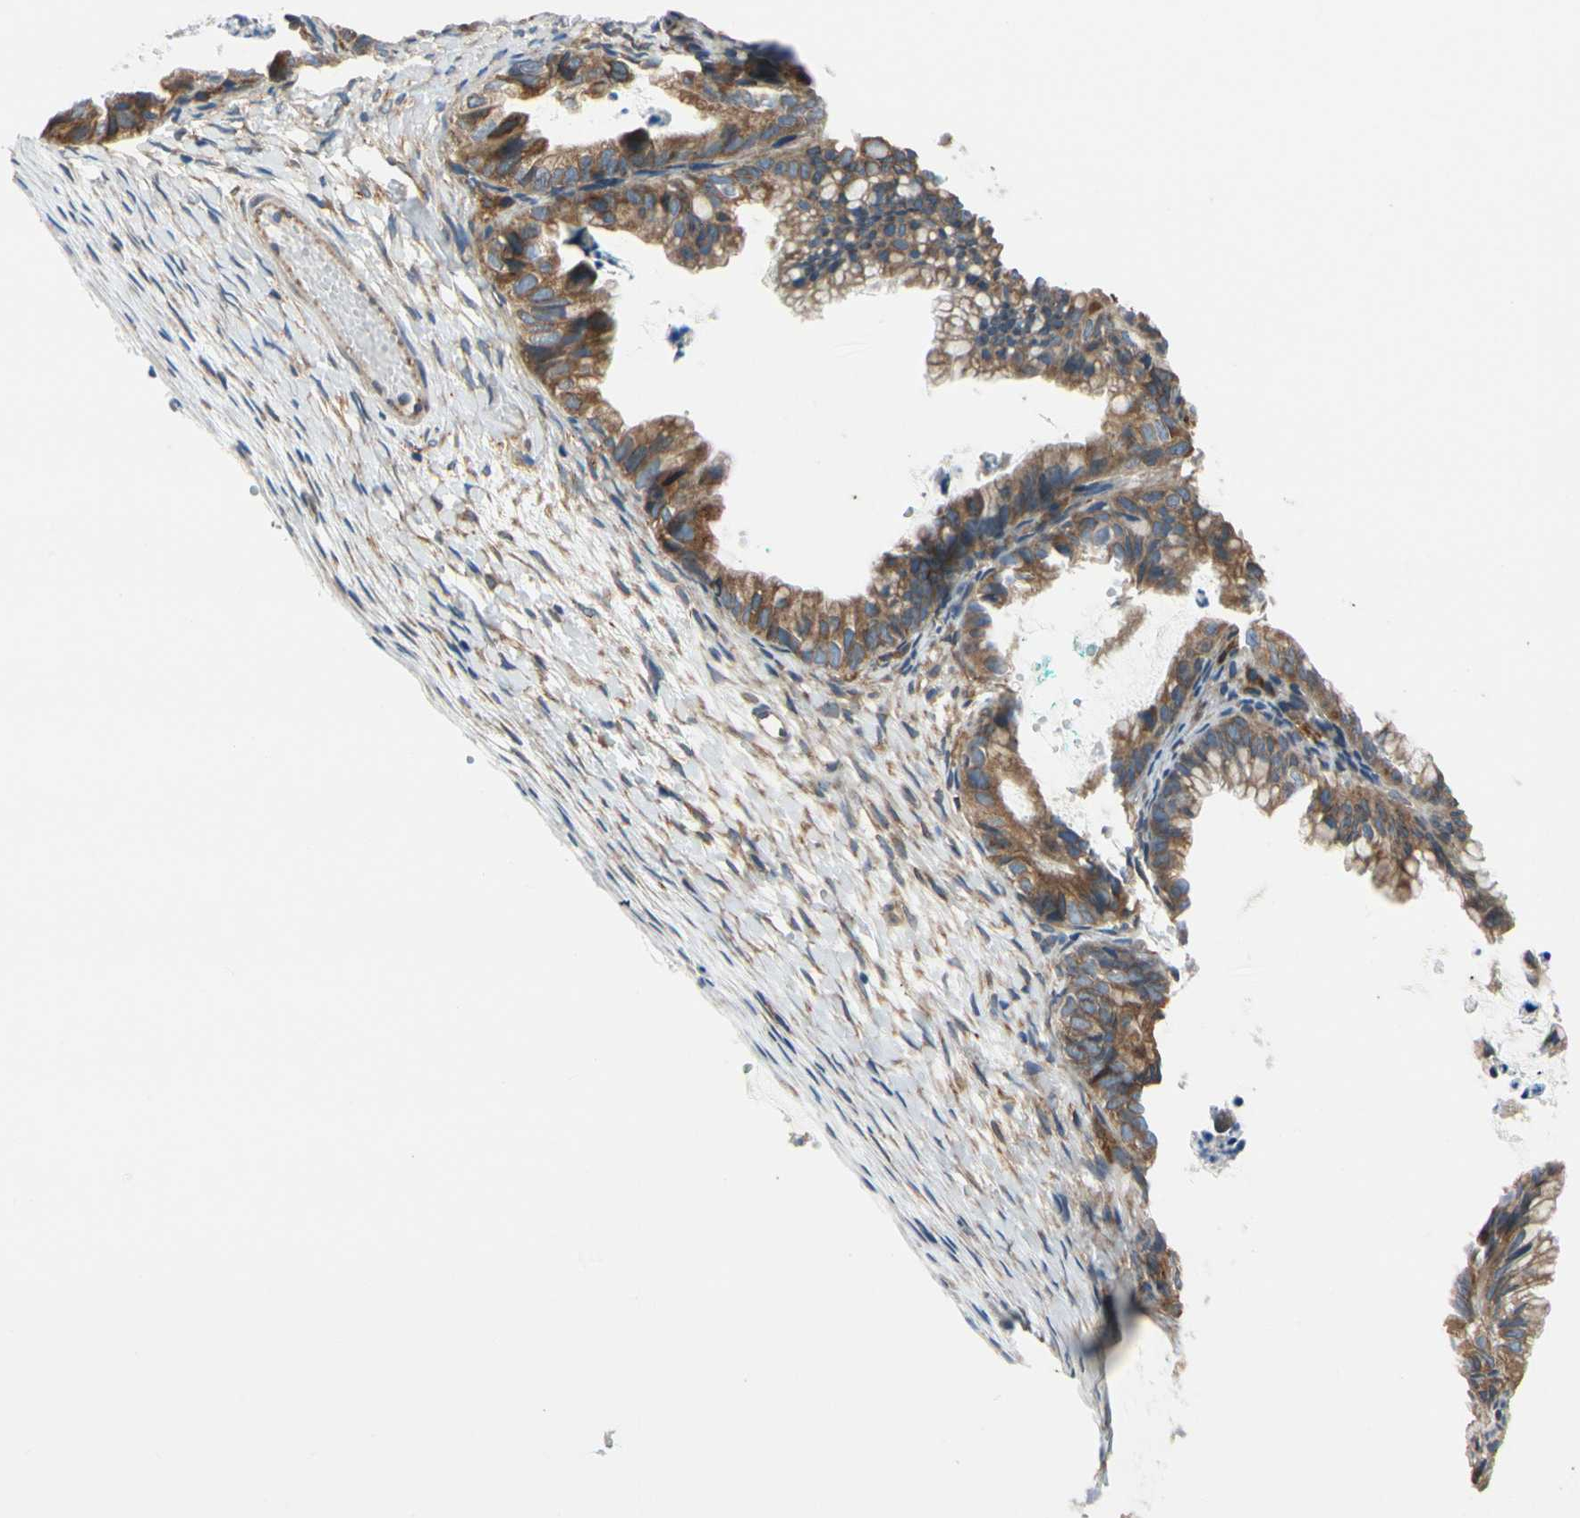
{"staining": {"intensity": "moderate", "quantity": ">75%", "location": "cytoplasmic/membranous"}, "tissue": "ovarian cancer", "cell_type": "Tumor cells", "image_type": "cancer", "snomed": [{"axis": "morphology", "description": "Cystadenocarcinoma, mucinous, NOS"}, {"axis": "topography", "description": "Ovary"}], "caption": "The micrograph reveals immunohistochemical staining of mucinous cystadenocarcinoma (ovarian). There is moderate cytoplasmic/membranous staining is appreciated in approximately >75% of tumor cells. (DAB IHC, brown staining for protein, blue staining for nuclei).", "gene": "CLCC1", "patient": {"sex": "female", "age": 36}}